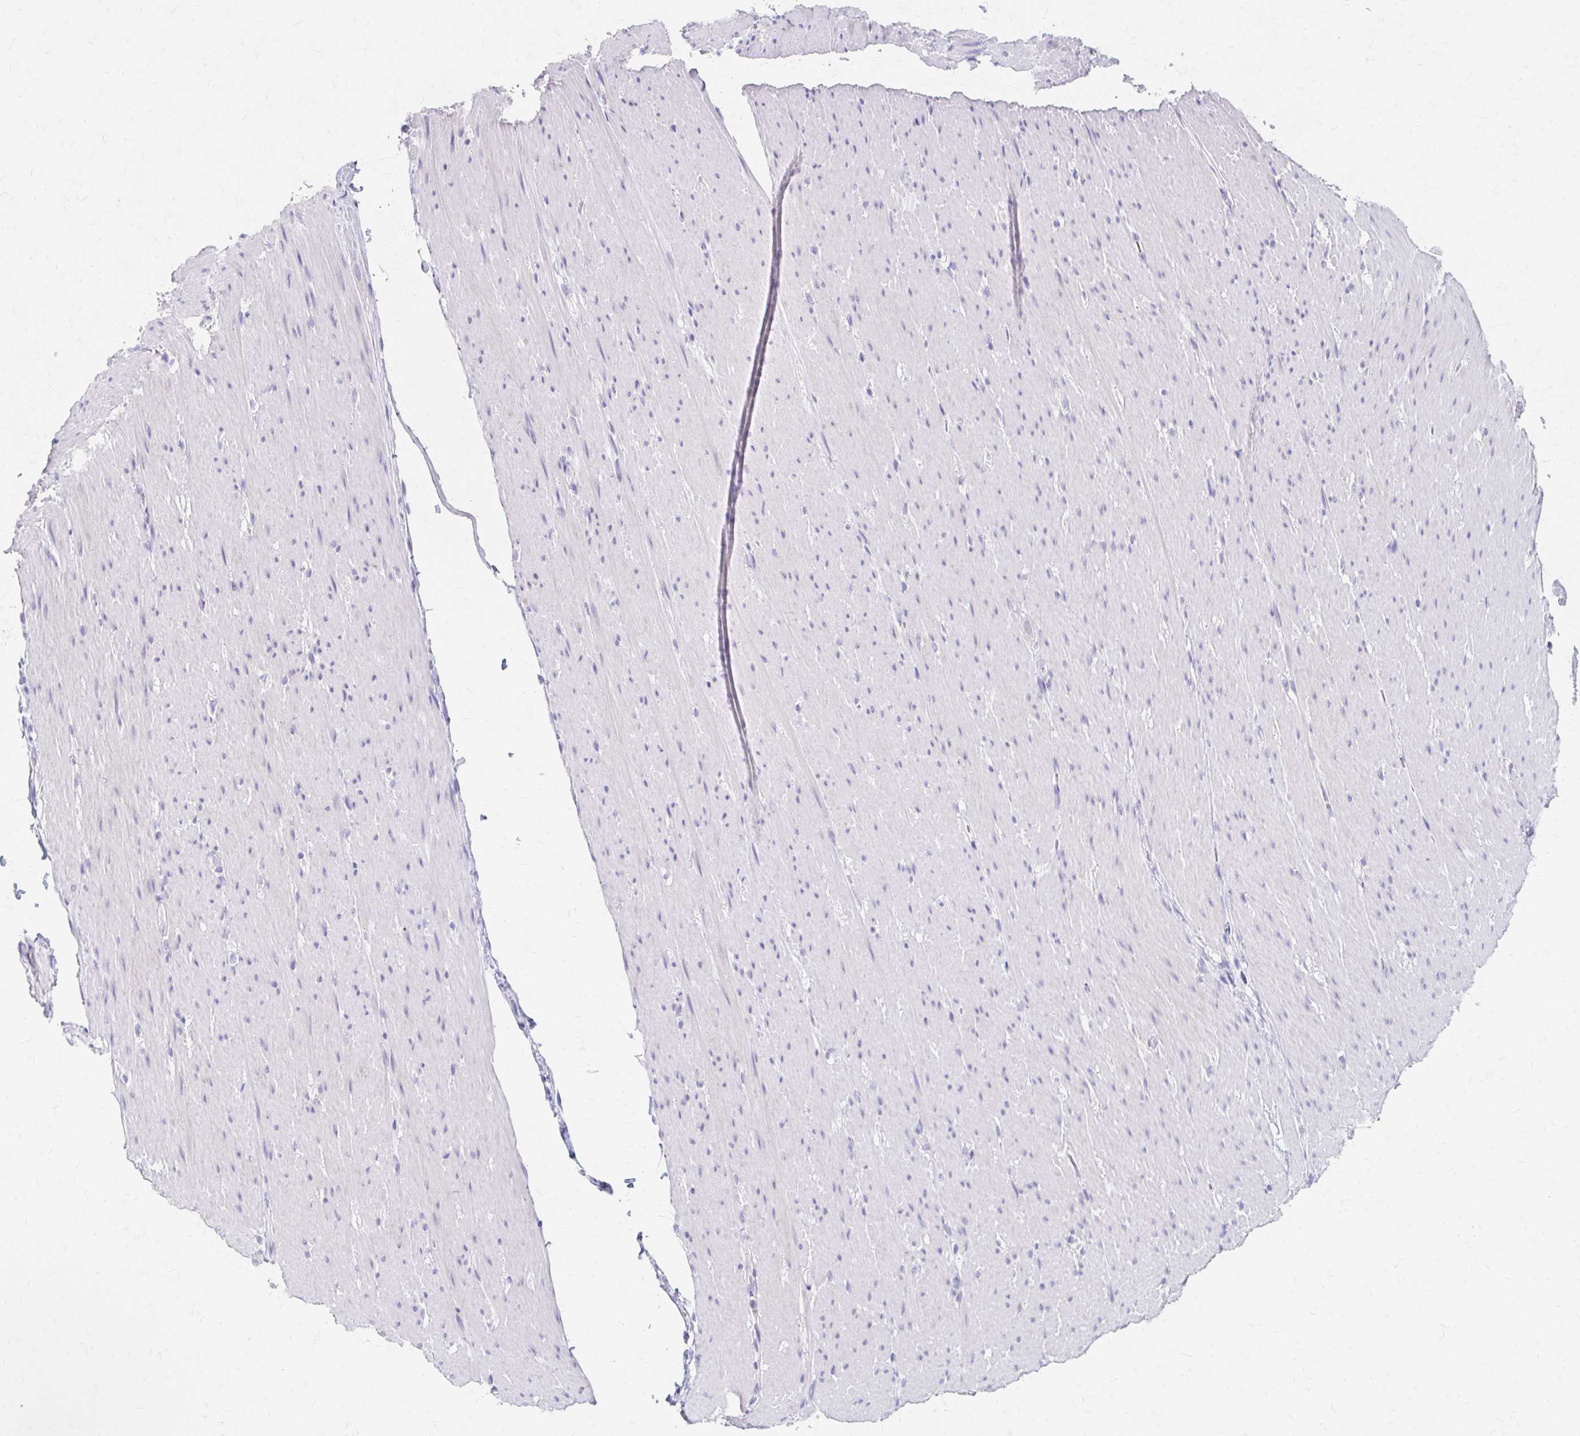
{"staining": {"intensity": "negative", "quantity": "none", "location": "none"}, "tissue": "smooth muscle", "cell_type": "Smooth muscle cells", "image_type": "normal", "snomed": [{"axis": "morphology", "description": "Normal tissue, NOS"}, {"axis": "topography", "description": "Smooth muscle"}, {"axis": "topography", "description": "Rectum"}], "caption": "Immunohistochemical staining of benign human smooth muscle demonstrates no significant expression in smooth muscle cells. (Stains: DAB (3,3'-diaminobenzidine) immunohistochemistry with hematoxylin counter stain, Microscopy: brightfield microscopy at high magnification).", "gene": "AZGP1", "patient": {"sex": "male", "age": 53}}